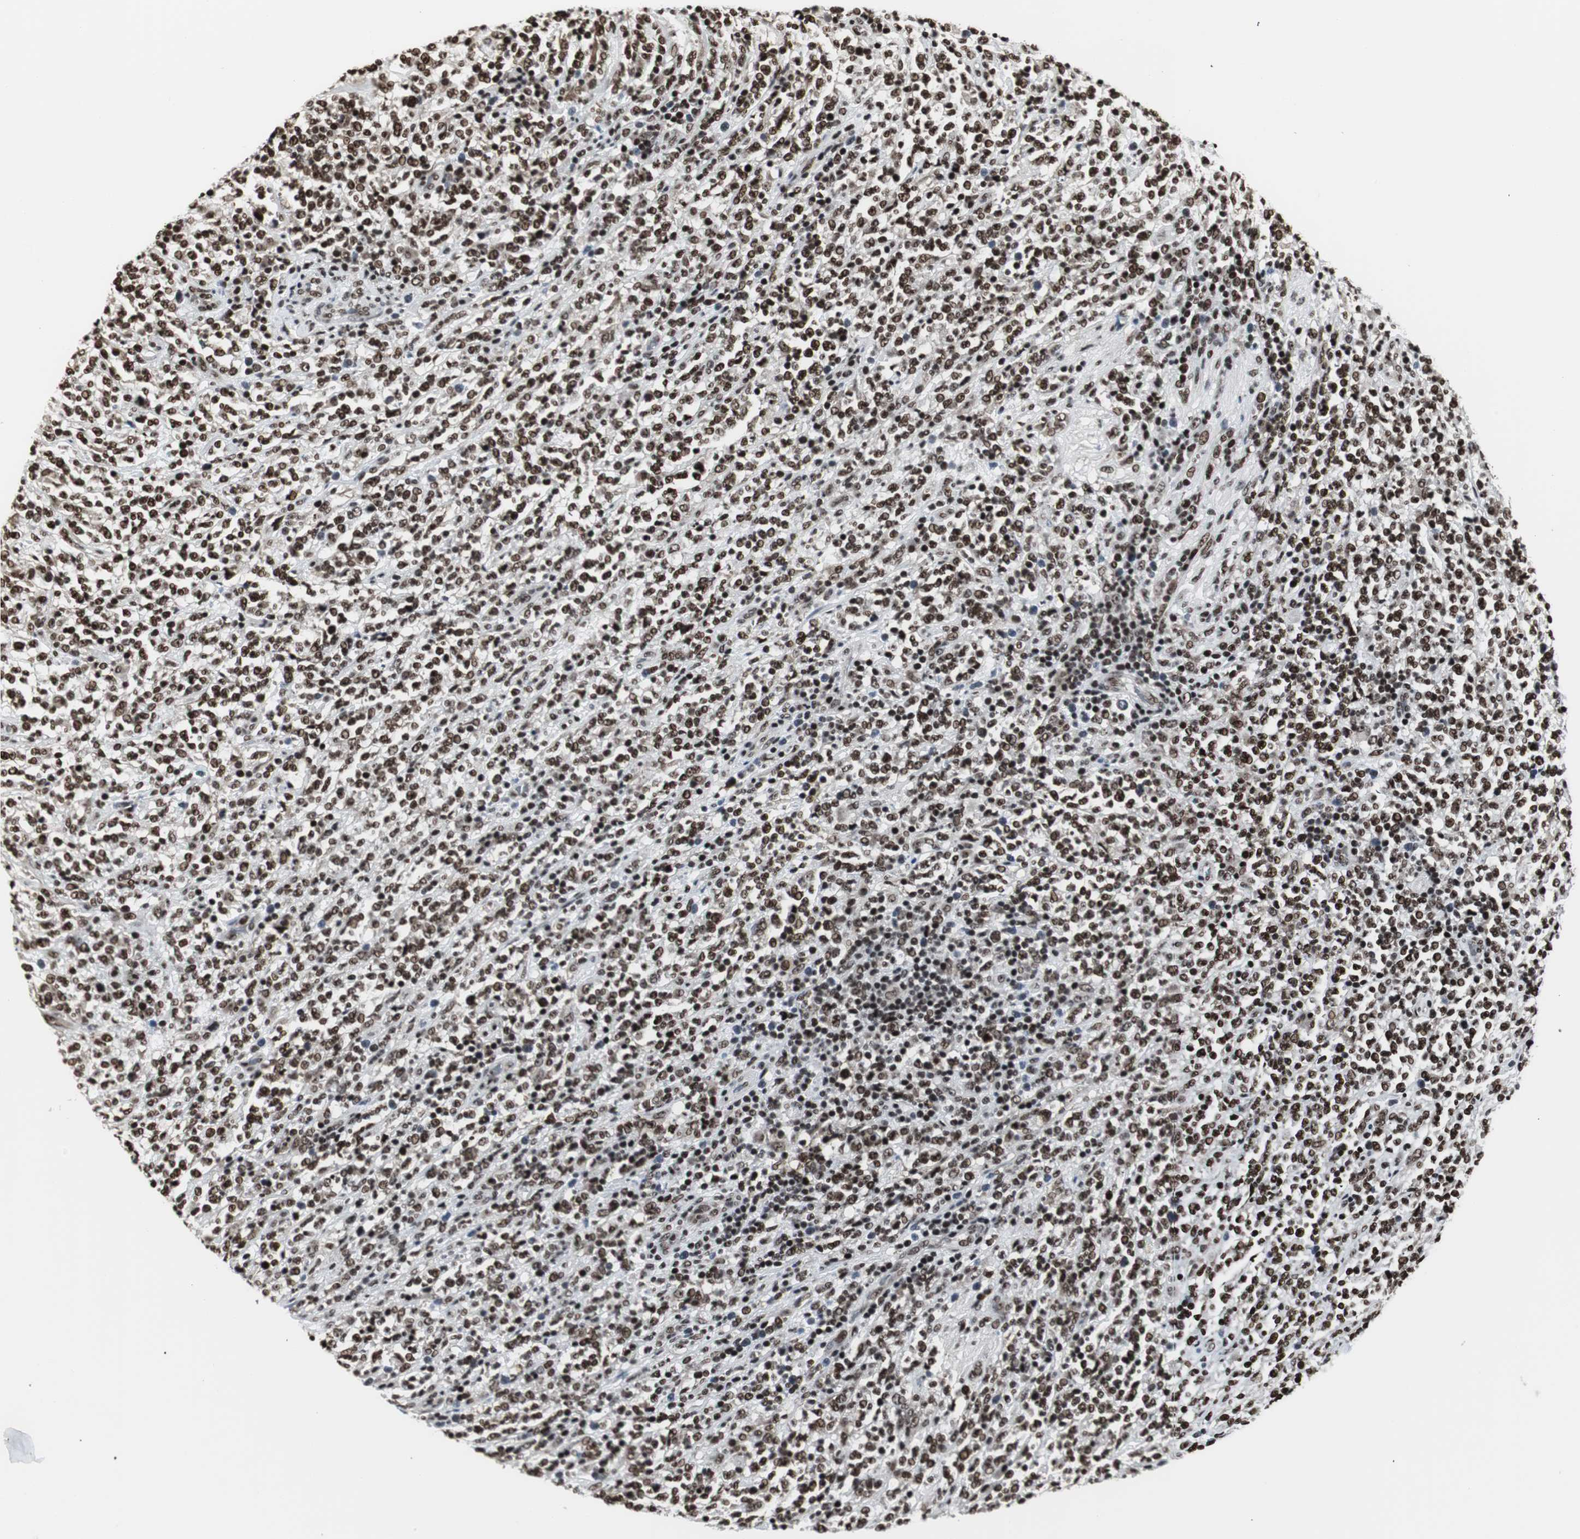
{"staining": {"intensity": "strong", "quantity": ">75%", "location": "nuclear"}, "tissue": "lymphoma", "cell_type": "Tumor cells", "image_type": "cancer", "snomed": [{"axis": "morphology", "description": "Malignant lymphoma, non-Hodgkin's type, High grade"}, {"axis": "topography", "description": "Soft tissue"}], "caption": "Protein expression analysis of lymphoma demonstrates strong nuclear expression in approximately >75% of tumor cells.", "gene": "PARN", "patient": {"sex": "male", "age": 18}}